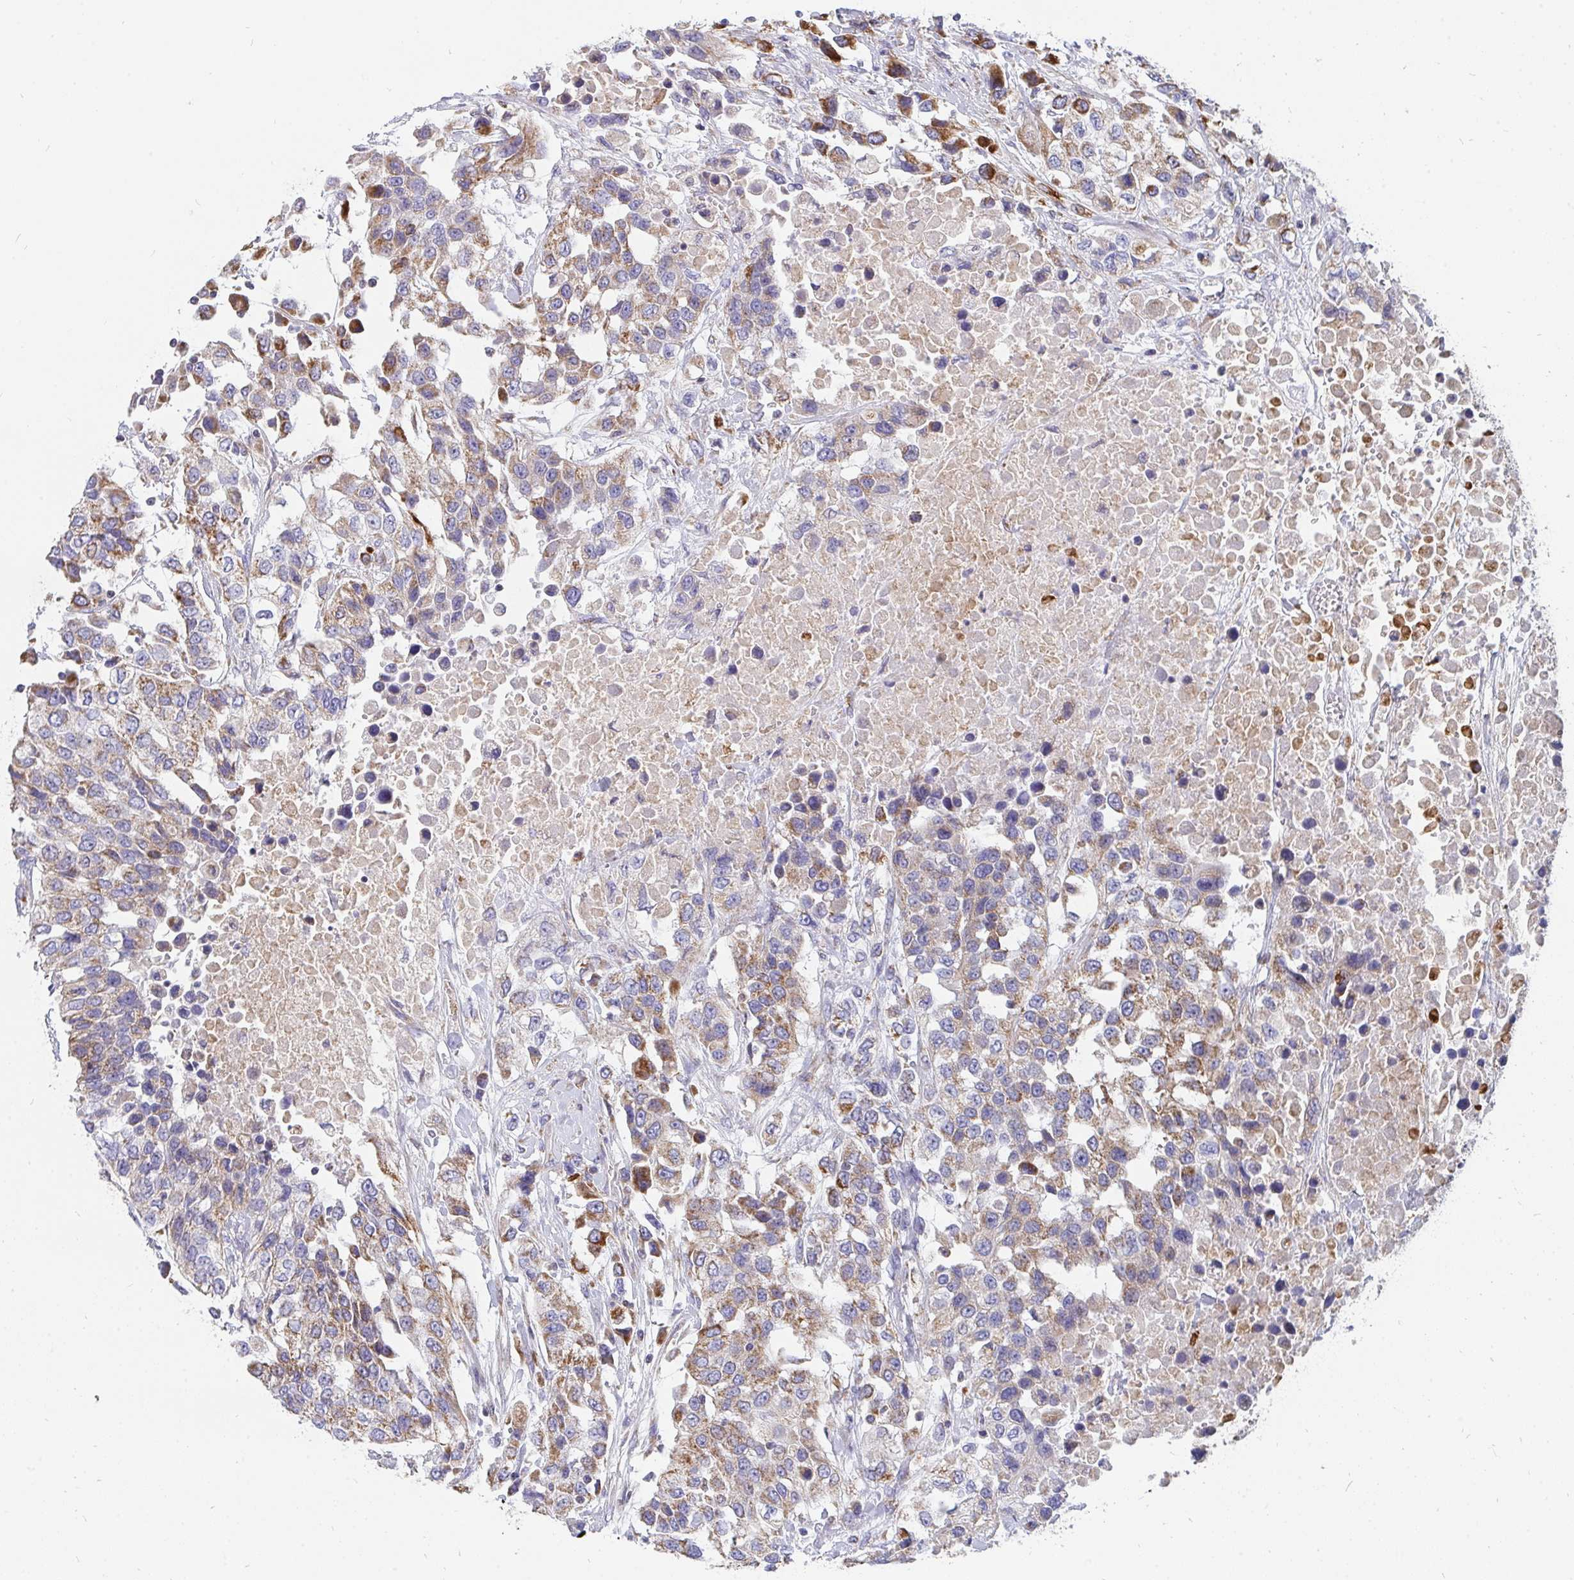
{"staining": {"intensity": "moderate", "quantity": "25%-75%", "location": "cytoplasmic/membranous"}, "tissue": "urothelial cancer", "cell_type": "Tumor cells", "image_type": "cancer", "snomed": [{"axis": "morphology", "description": "Urothelial carcinoma, High grade"}, {"axis": "topography", "description": "Urinary bladder"}], "caption": "The histopathology image demonstrates a brown stain indicating the presence of a protein in the cytoplasmic/membranous of tumor cells in high-grade urothelial carcinoma.", "gene": "PC", "patient": {"sex": "female", "age": 80}}